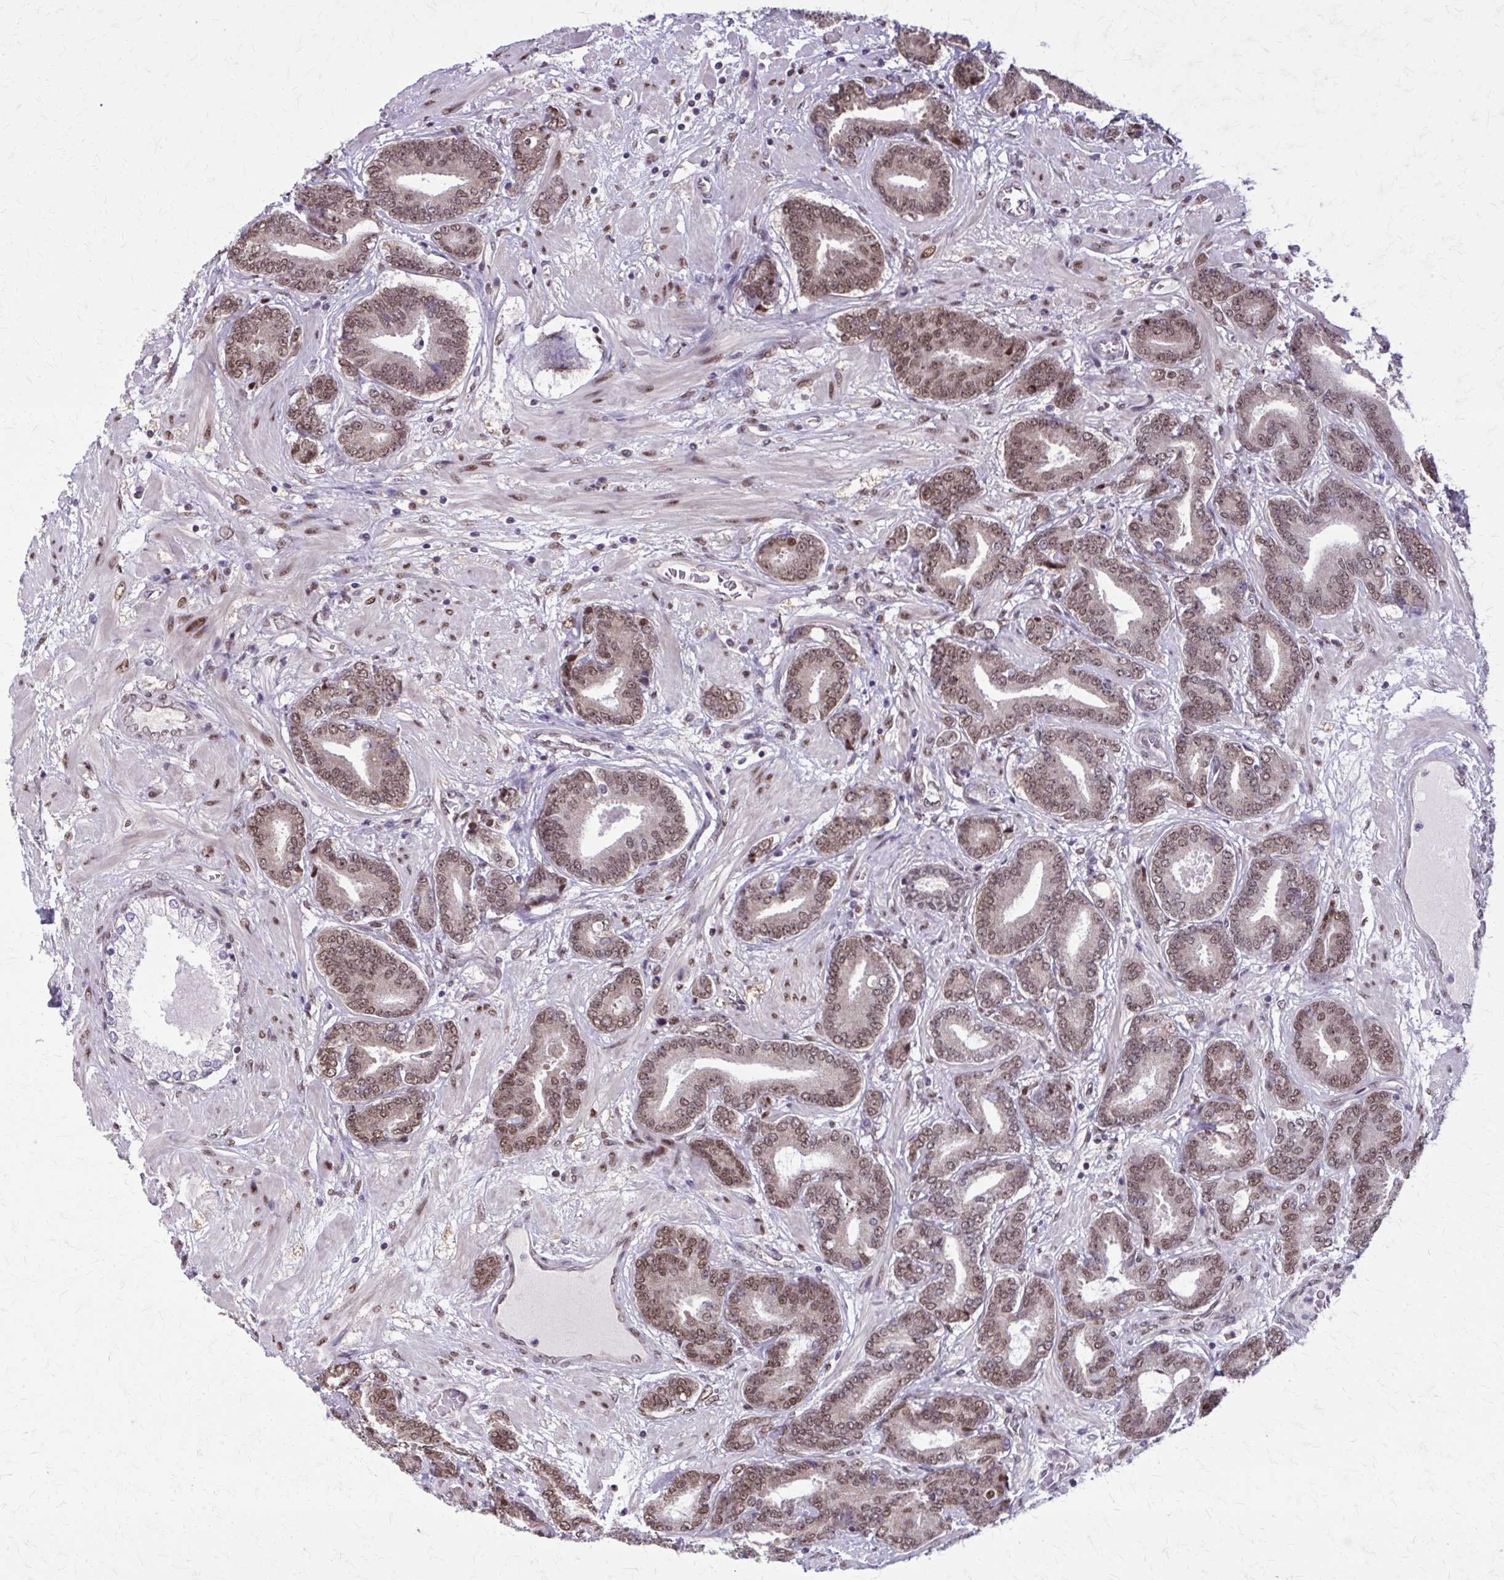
{"staining": {"intensity": "moderate", "quantity": ">75%", "location": "nuclear"}, "tissue": "prostate cancer", "cell_type": "Tumor cells", "image_type": "cancer", "snomed": [{"axis": "morphology", "description": "Adenocarcinoma, High grade"}, {"axis": "topography", "description": "Prostate"}], "caption": "Approximately >75% of tumor cells in human prostate high-grade adenocarcinoma demonstrate moderate nuclear protein positivity as visualized by brown immunohistochemical staining.", "gene": "TTF1", "patient": {"sex": "male", "age": 62}}